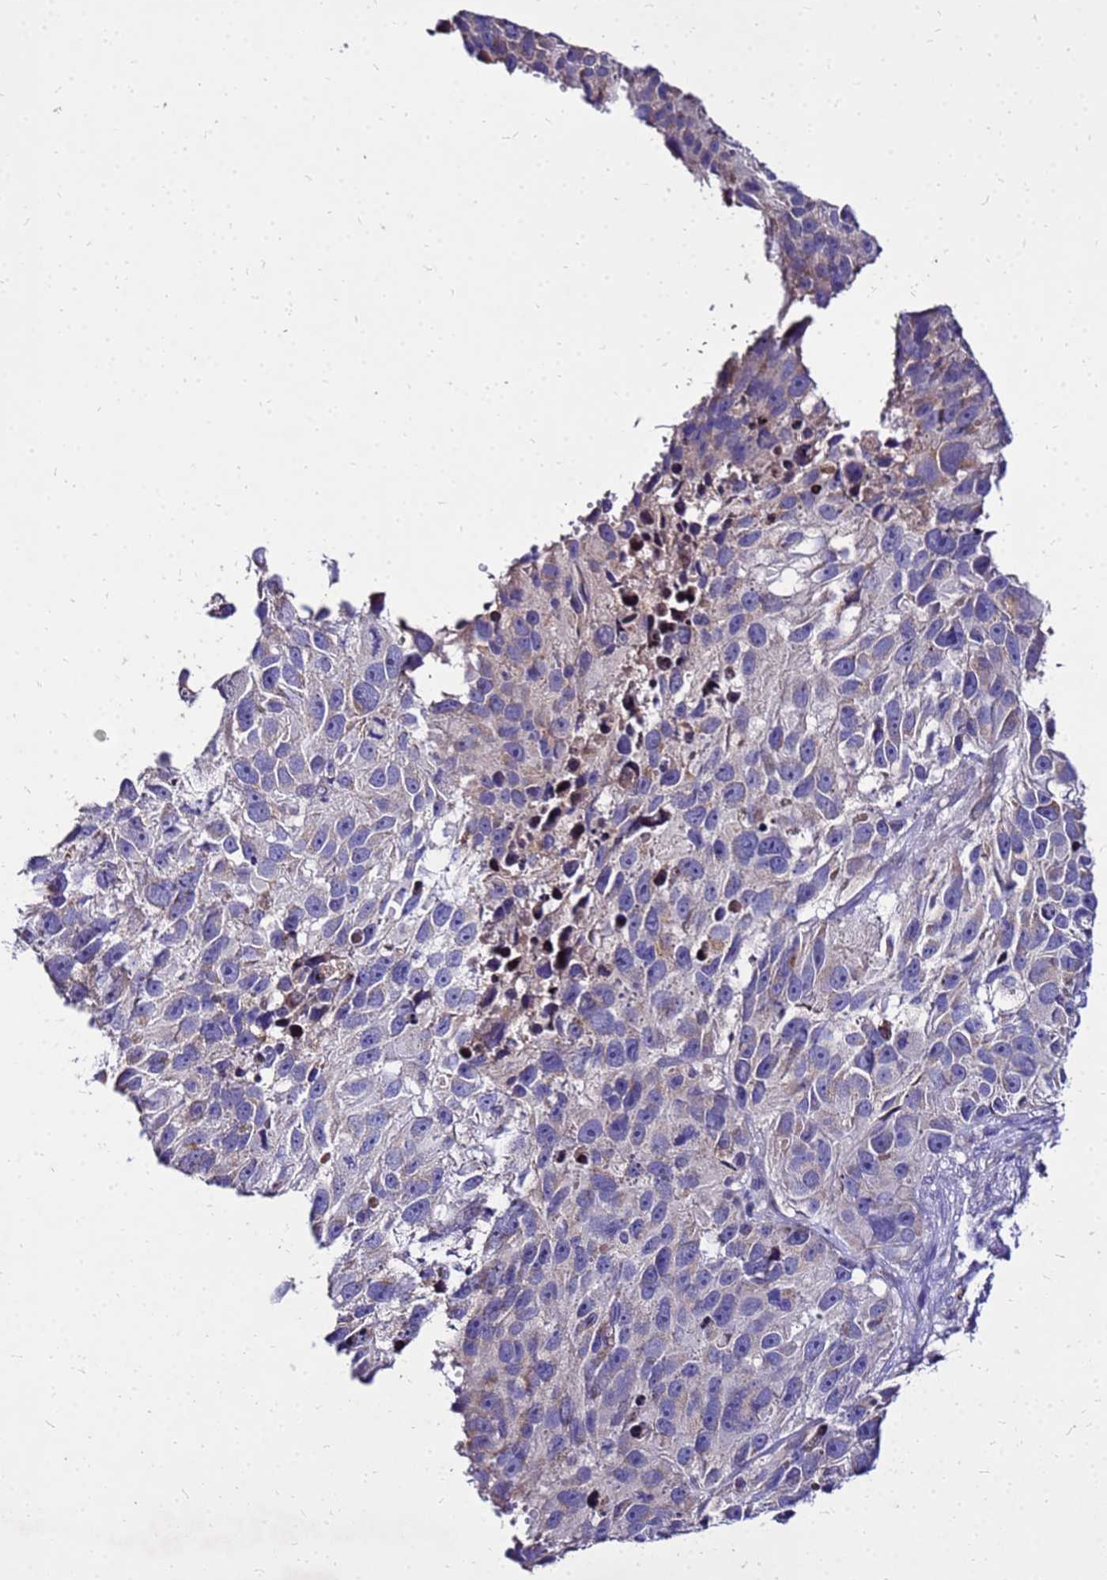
{"staining": {"intensity": "negative", "quantity": "none", "location": "none"}, "tissue": "melanoma", "cell_type": "Tumor cells", "image_type": "cancer", "snomed": [{"axis": "morphology", "description": "Malignant melanoma, NOS"}, {"axis": "topography", "description": "Skin"}], "caption": "The photomicrograph shows no staining of tumor cells in melanoma.", "gene": "COX14", "patient": {"sex": "male", "age": 84}}